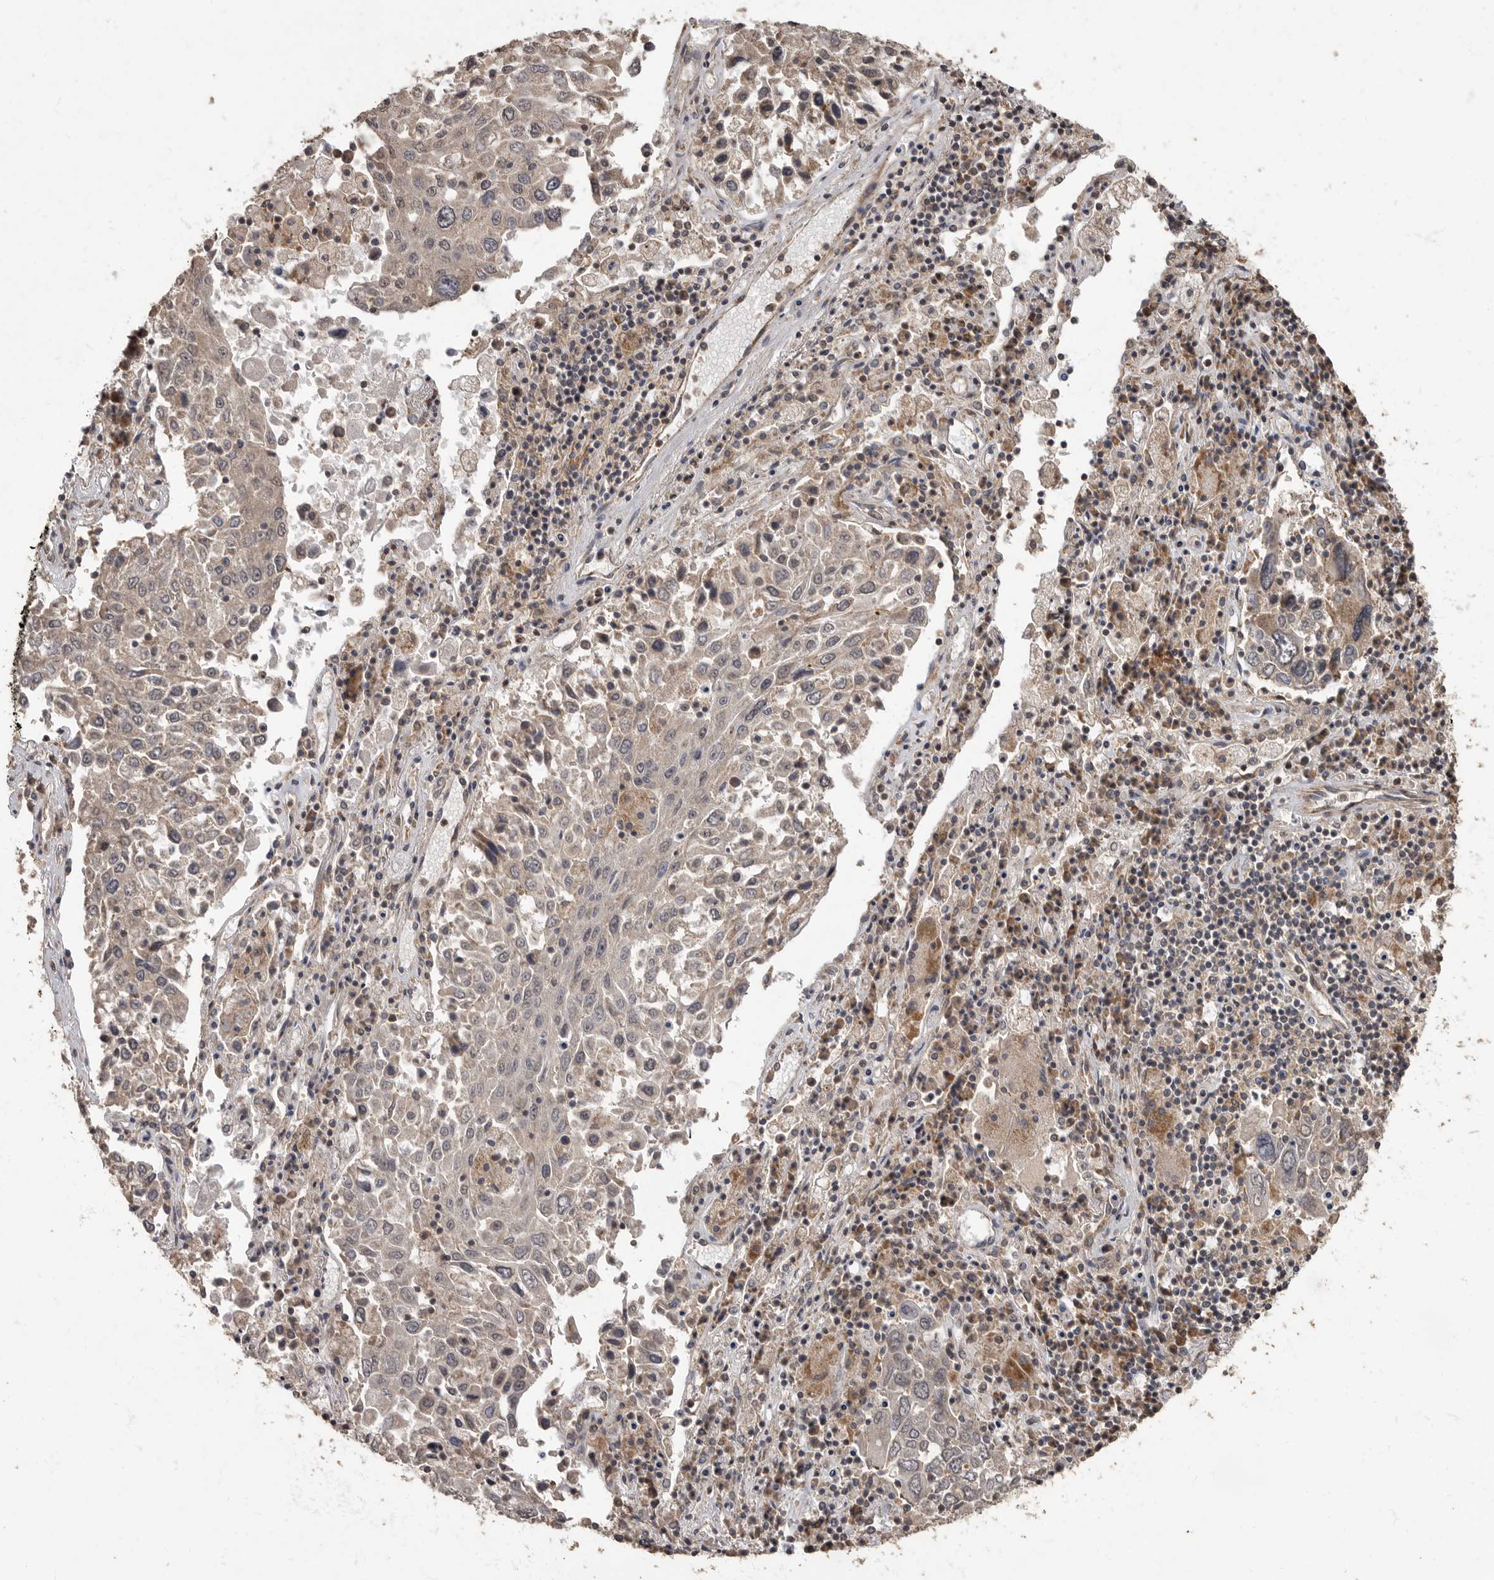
{"staining": {"intensity": "negative", "quantity": "none", "location": "none"}, "tissue": "lung cancer", "cell_type": "Tumor cells", "image_type": "cancer", "snomed": [{"axis": "morphology", "description": "Squamous cell carcinoma, NOS"}, {"axis": "topography", "description": "Lung"}], "caption": "A histopathology image of squamous cell carcinoma (lung) stained for a protein shows no brown staining in tumor cells.", "gene": "MAFG", "patient": {"sex": "male", "age": 65}}